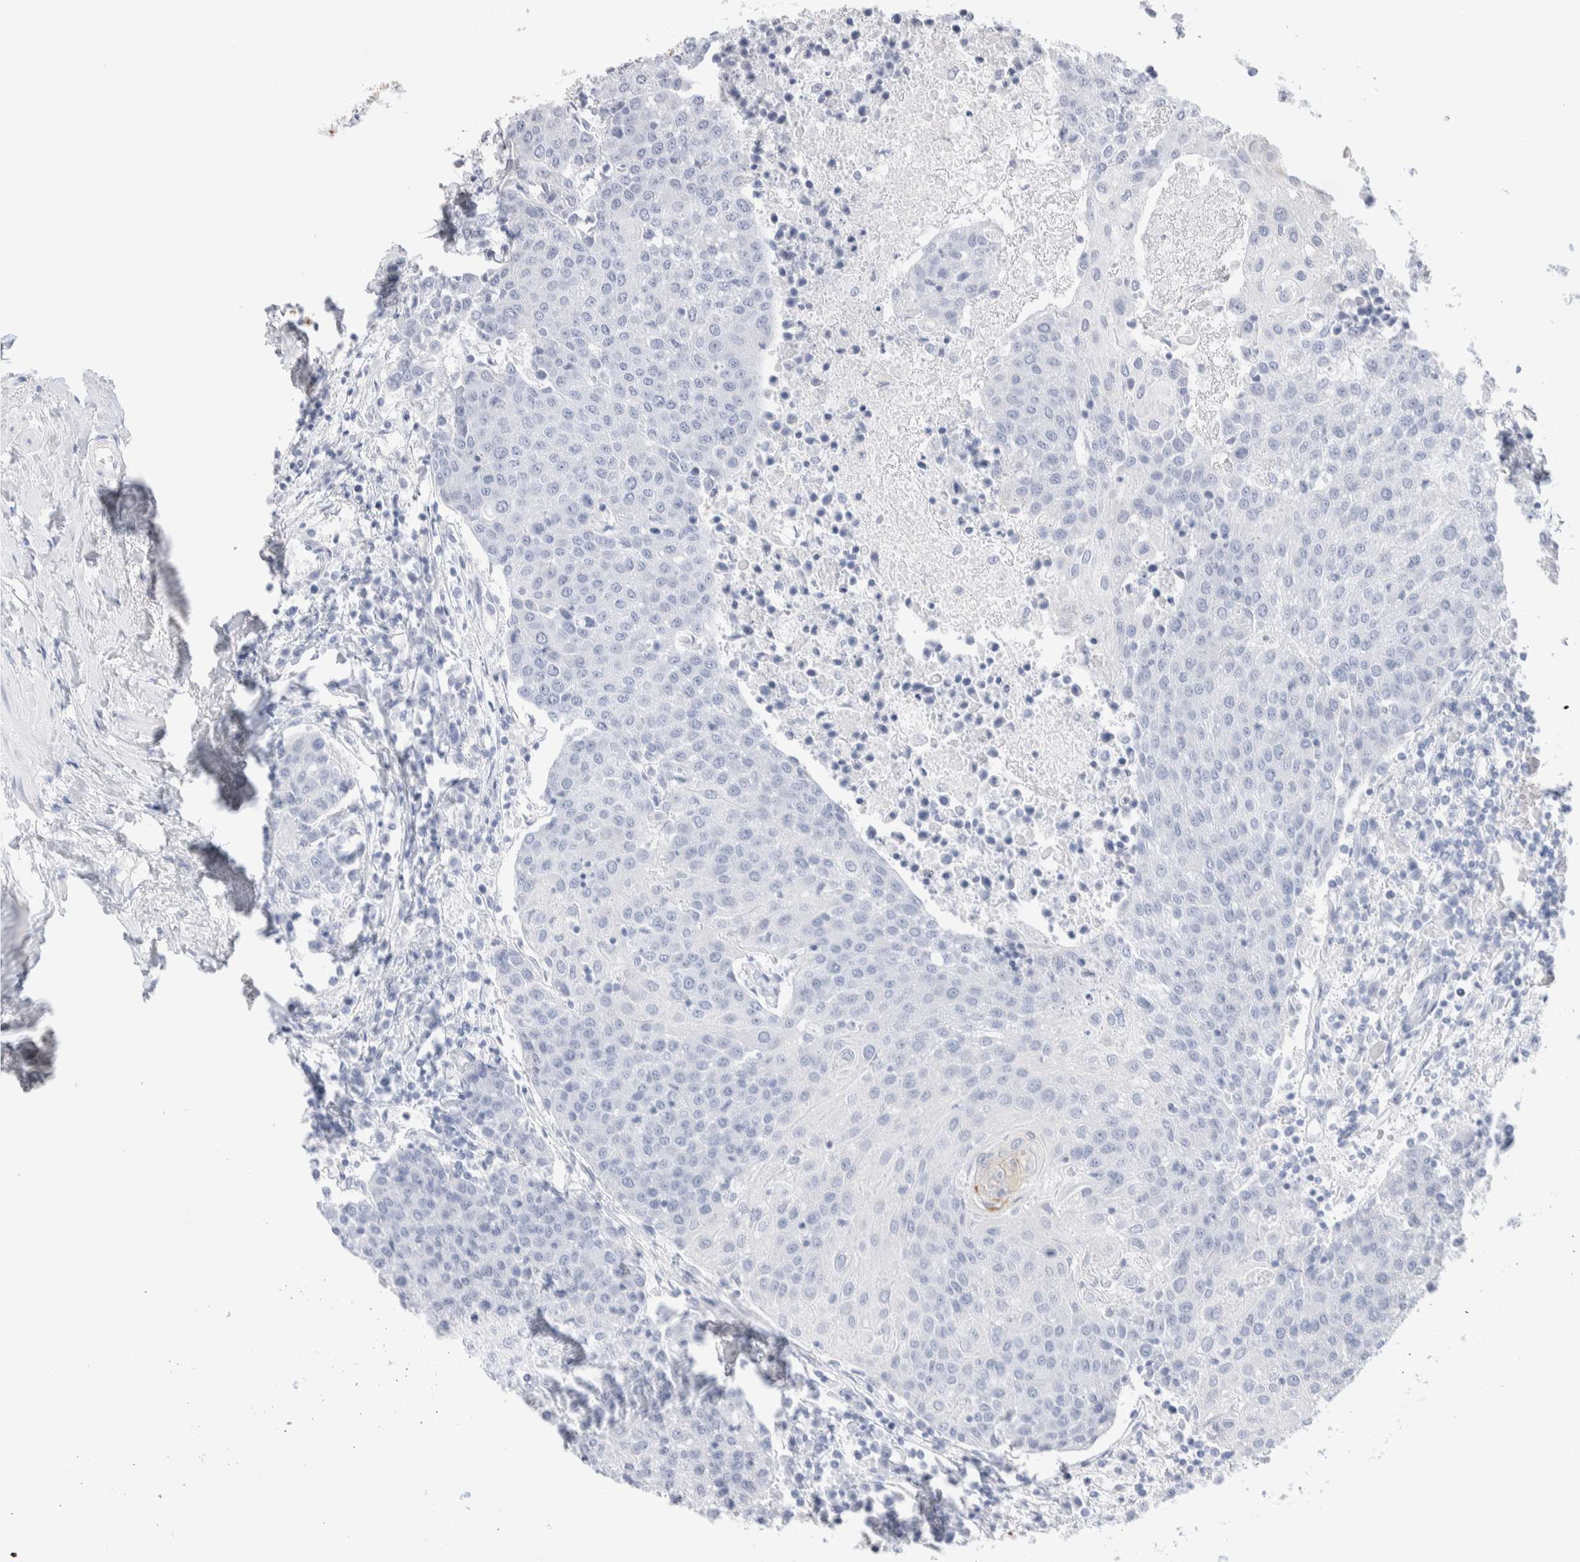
{"staining": {"intensity": "negative", "quantity": "none", "location": "none"}, "tissue": "urothelial cancer", "cell_type": "Tumor cells", "image_type": "cancer", "snomed": [{"axis": "morphology", "description": "Urothelial carcinoma, High grade"}, {"axis": "topography", "description": "Urinary bladder"}], "caption": "DAB (3,3'-diaminobenzidine) immunohistochemical staining of urothelial cancer demonstrates no significant staining in tumor cells. Nuclei are stained in blue.", "gene": "GDA", "patient": {"sex": "female", "age": 85}}